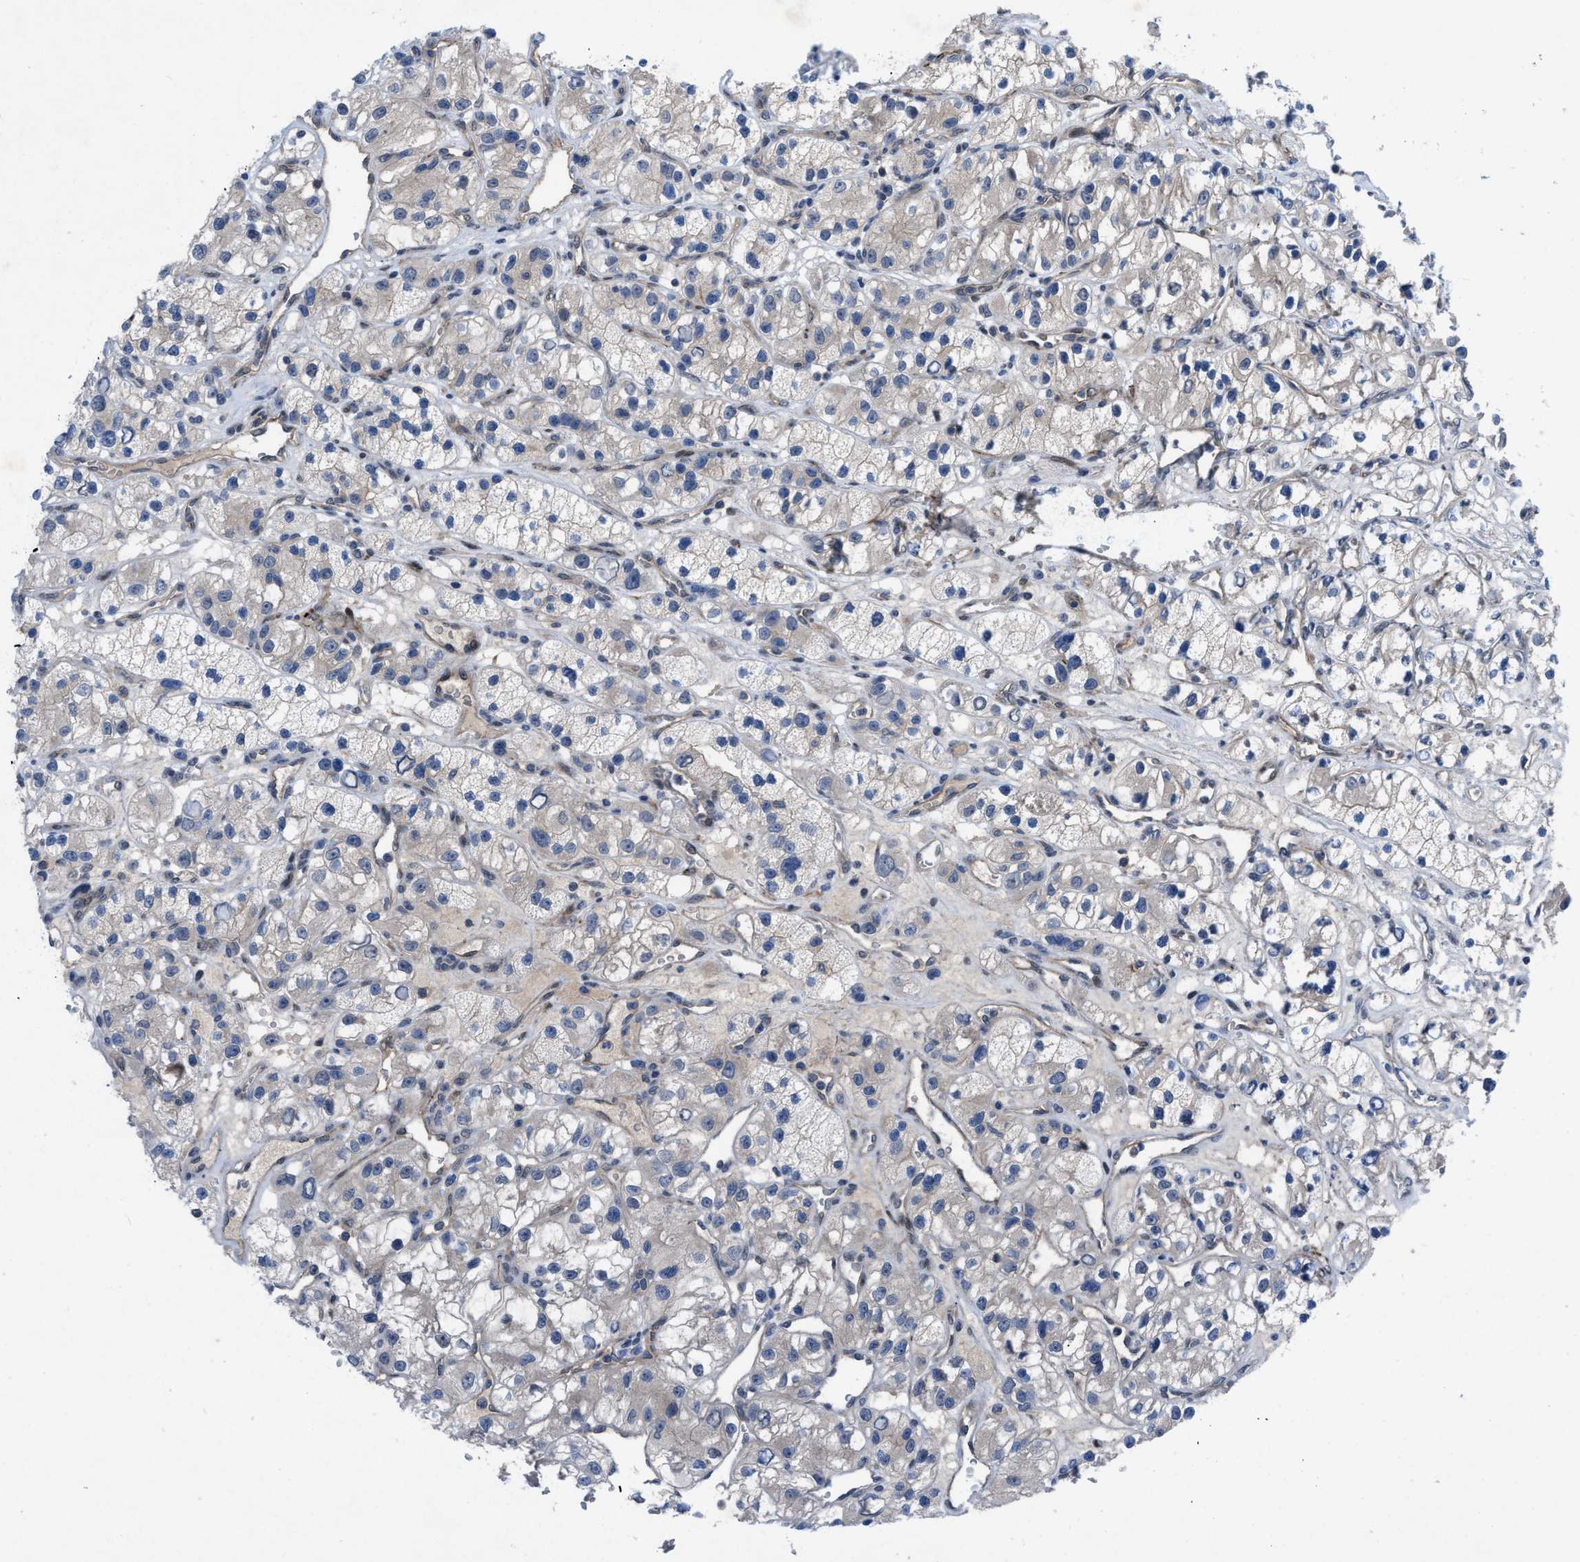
{"staining": {"intensity": "negative", "quantity": "none", "location": "none"}, "tissue": "renal cancer", "cell_type": "Tumor cells", "image_type": "cancer", "snomed": [{"axis": "morphology", "description": "Adenocarcinoma, NOS"}, {"axis": "topography", "description": "Kidney"}], "caption": "A high-resolution image shows immunohistochemistry (IHC) staining of renal cancer (adenocarcinoma), which displays no significant positivity in tumor cells. Brightfield microscopy of immunohistochemistry stained with DAB (brown) and hematoxylin (blue), captured at high magnification.", "gene": "IL17RE", "patient": {"sex": "female", "age": 57}}